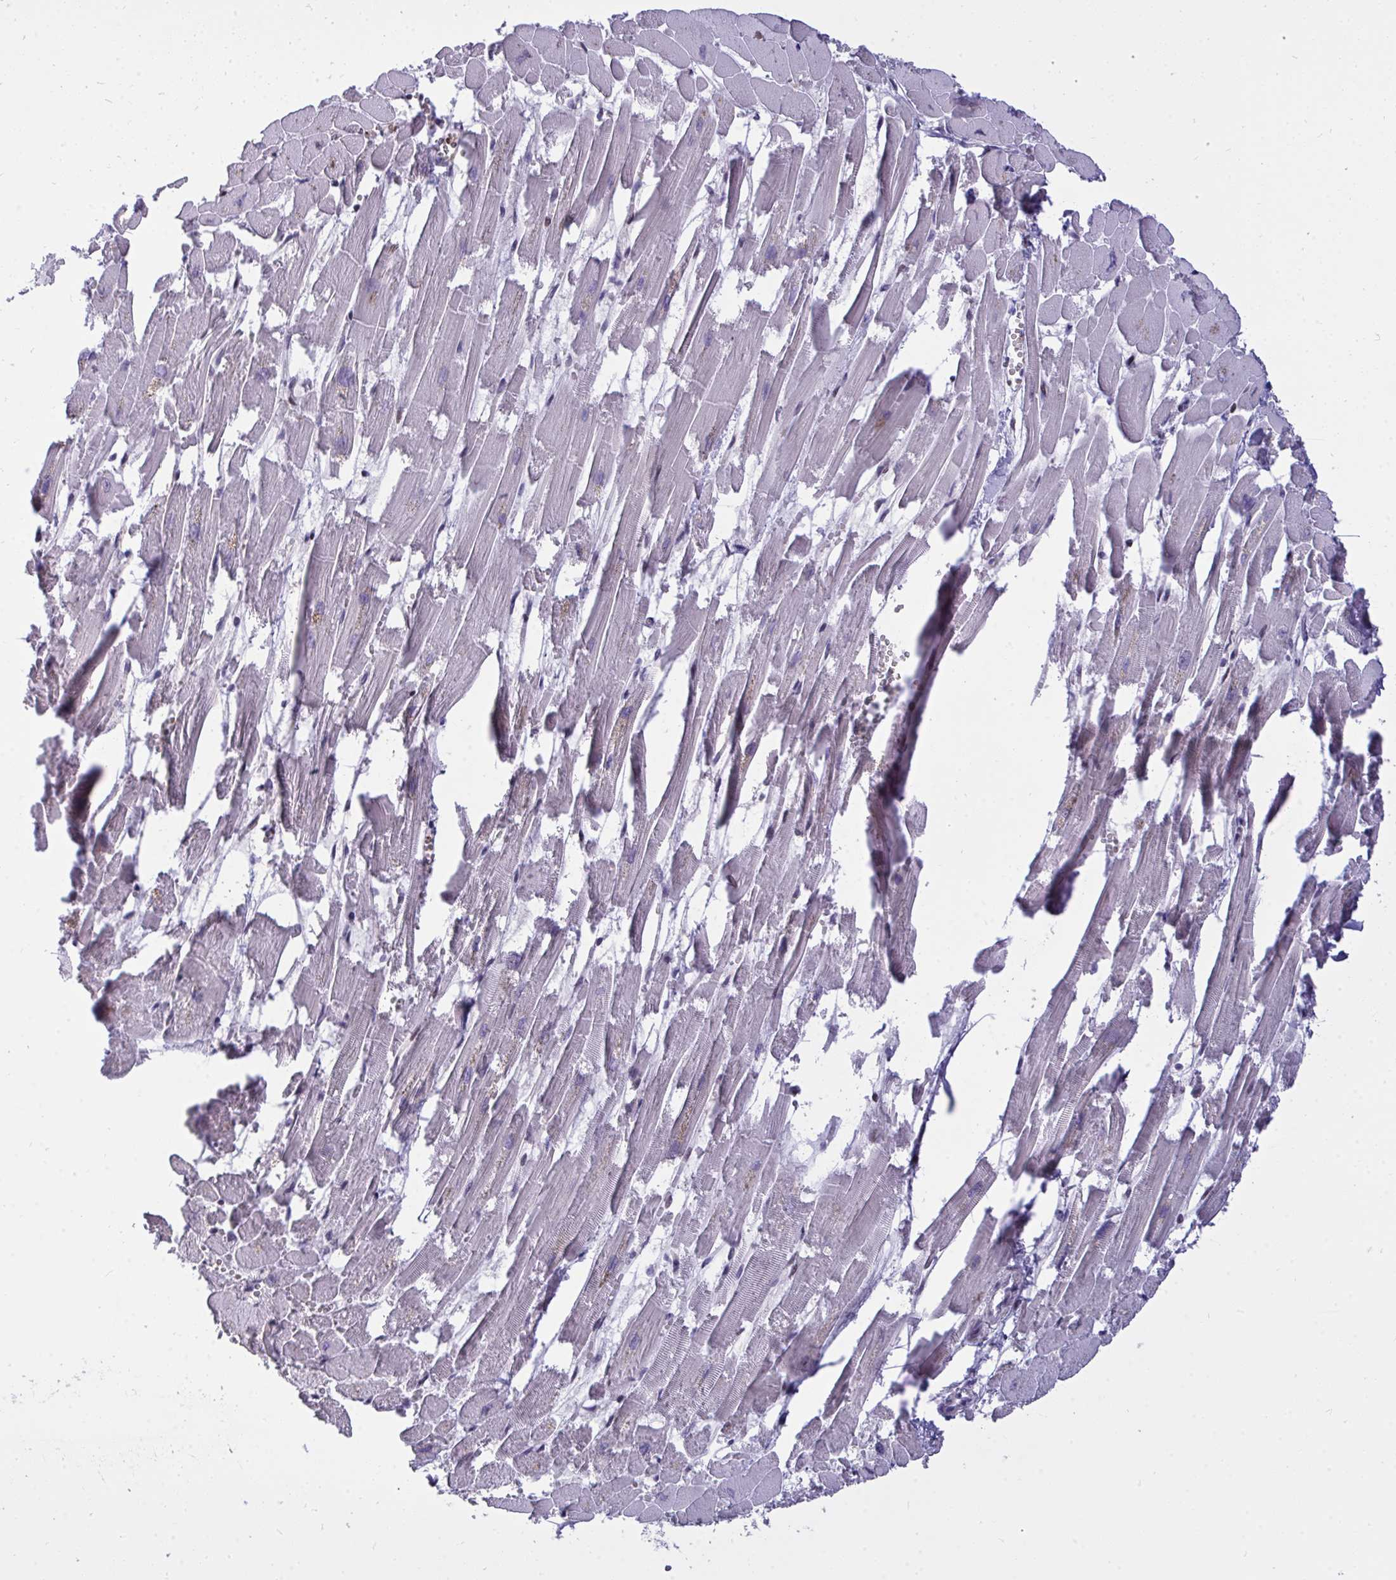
{"staining": {"intensity": "weak", "quantity": "25%-75%", "location": "nuclear"}, "tissue": "heart muscle", "cell_type": "Cardiomyocytes", "image_type": "normal", "snomed": [{"axis": "morphology", "description": "Normal tissue, NOS"}, {"axis": "topography", "description": "Heart"}], "caption": "Immunohistochemistry photomicrograph of normal heart muscle: heart muscle stained using immunohistochemistry shows low levels of weak protein expression localized specifically in the nuclear of cardiomyocytes, appearing as a nuclear brown color.", "gene": "PLPPR3", "patient": {"sex": "female", "age": 52}}